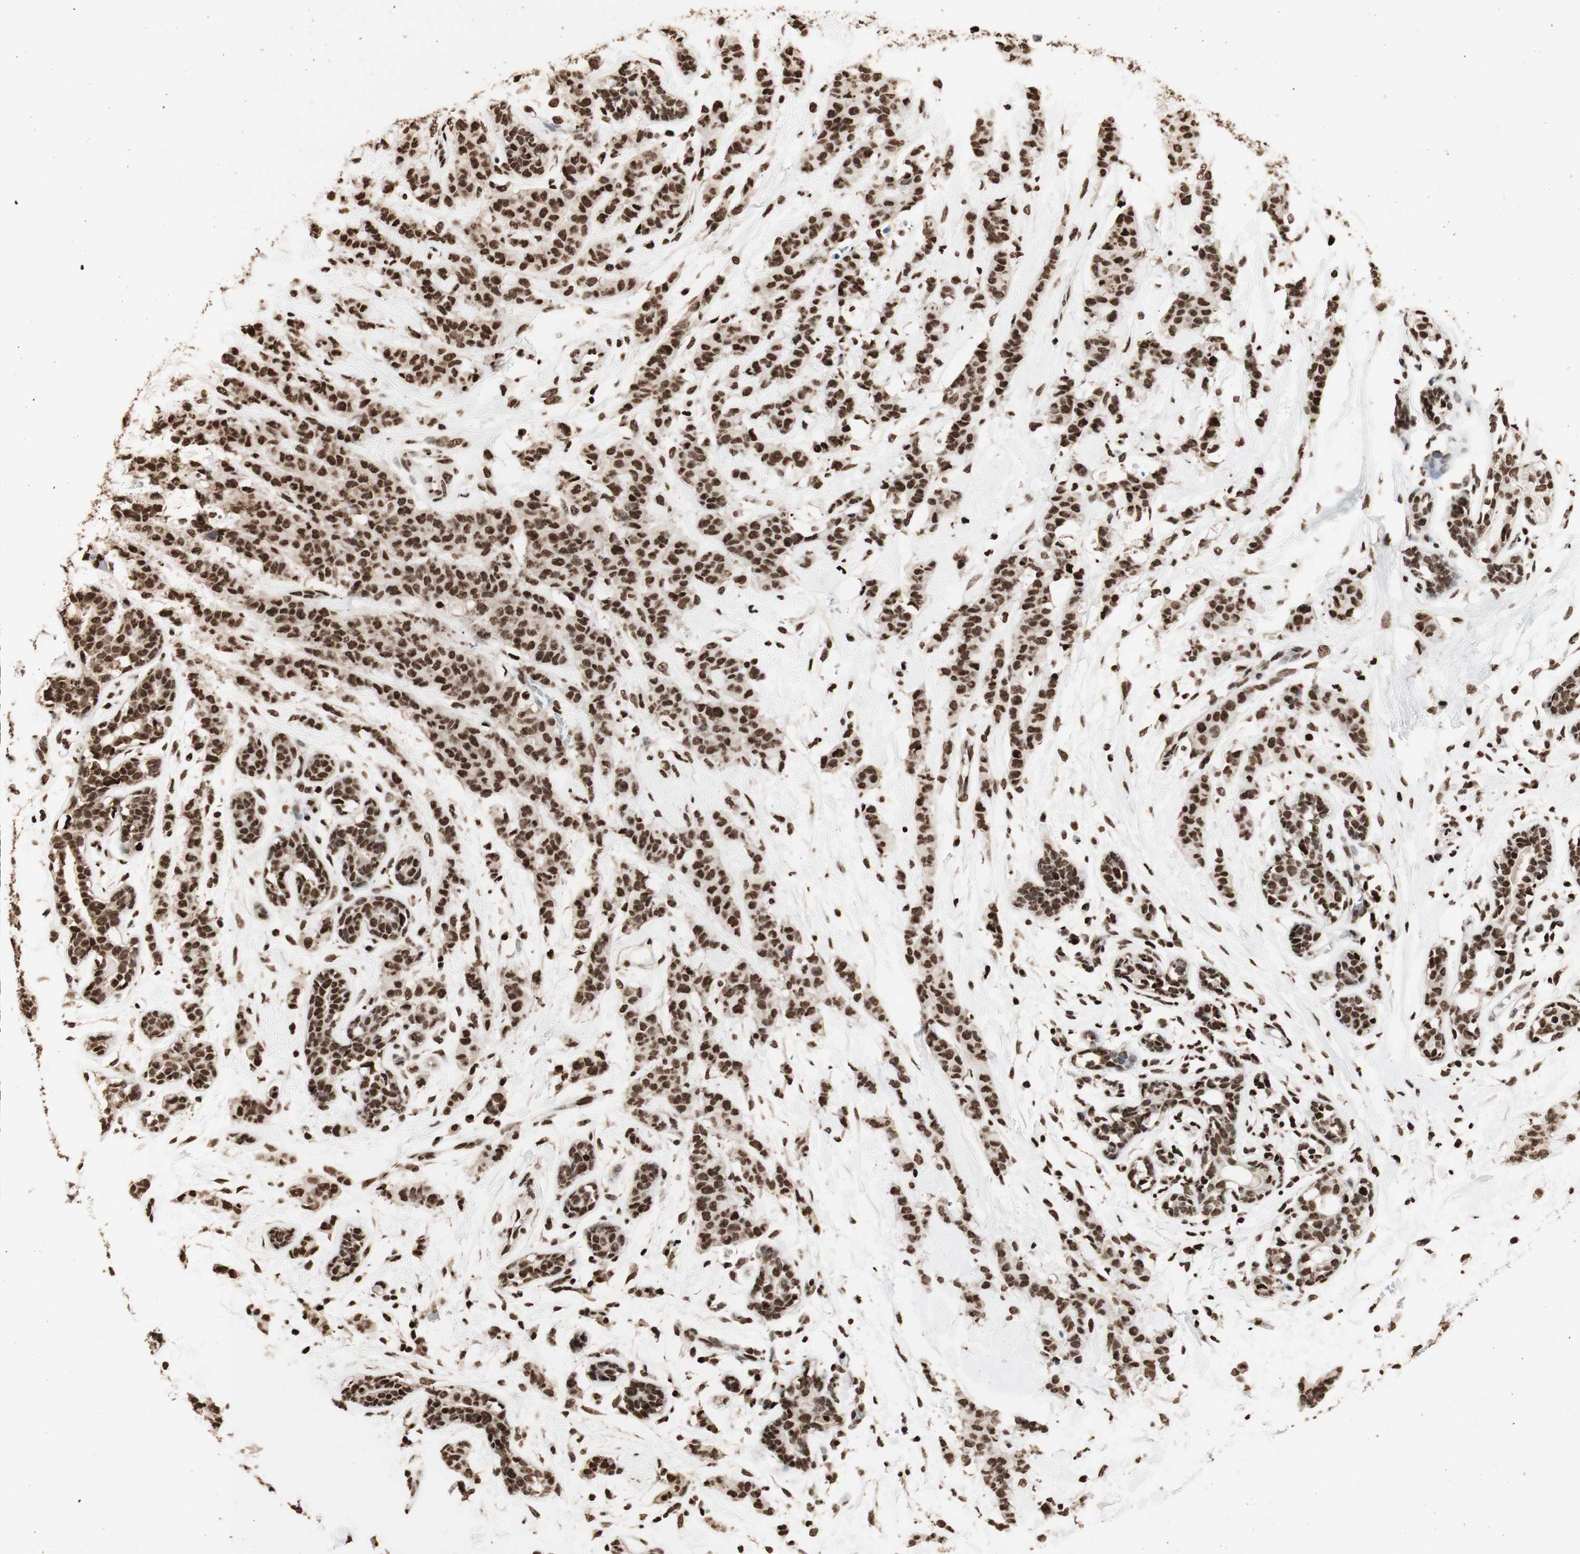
{"staining": {"intensity": "strong", "quantity": ">75%", "location": "nuclear"}, "tissue": "breast cancer", "cell_type": "Tumor cells", "image_type": "cancer", "snomed": [{"axis": "morphology", "description": "Normal tissue, NOS"}, {"axis": "morphology", "description": "Duct carcinoma"}, {"axis": "topography", "description": "Breast"}], "caption": "A brown stain highlights strong nuclear positivity of a protein in human breast cancer tumor cells. Ihc stains the protein of interest in brown and the nuclei are stained blue.", "gene": "HNRNPA2B1", "patient": {"sex": "female", "age": 40}}